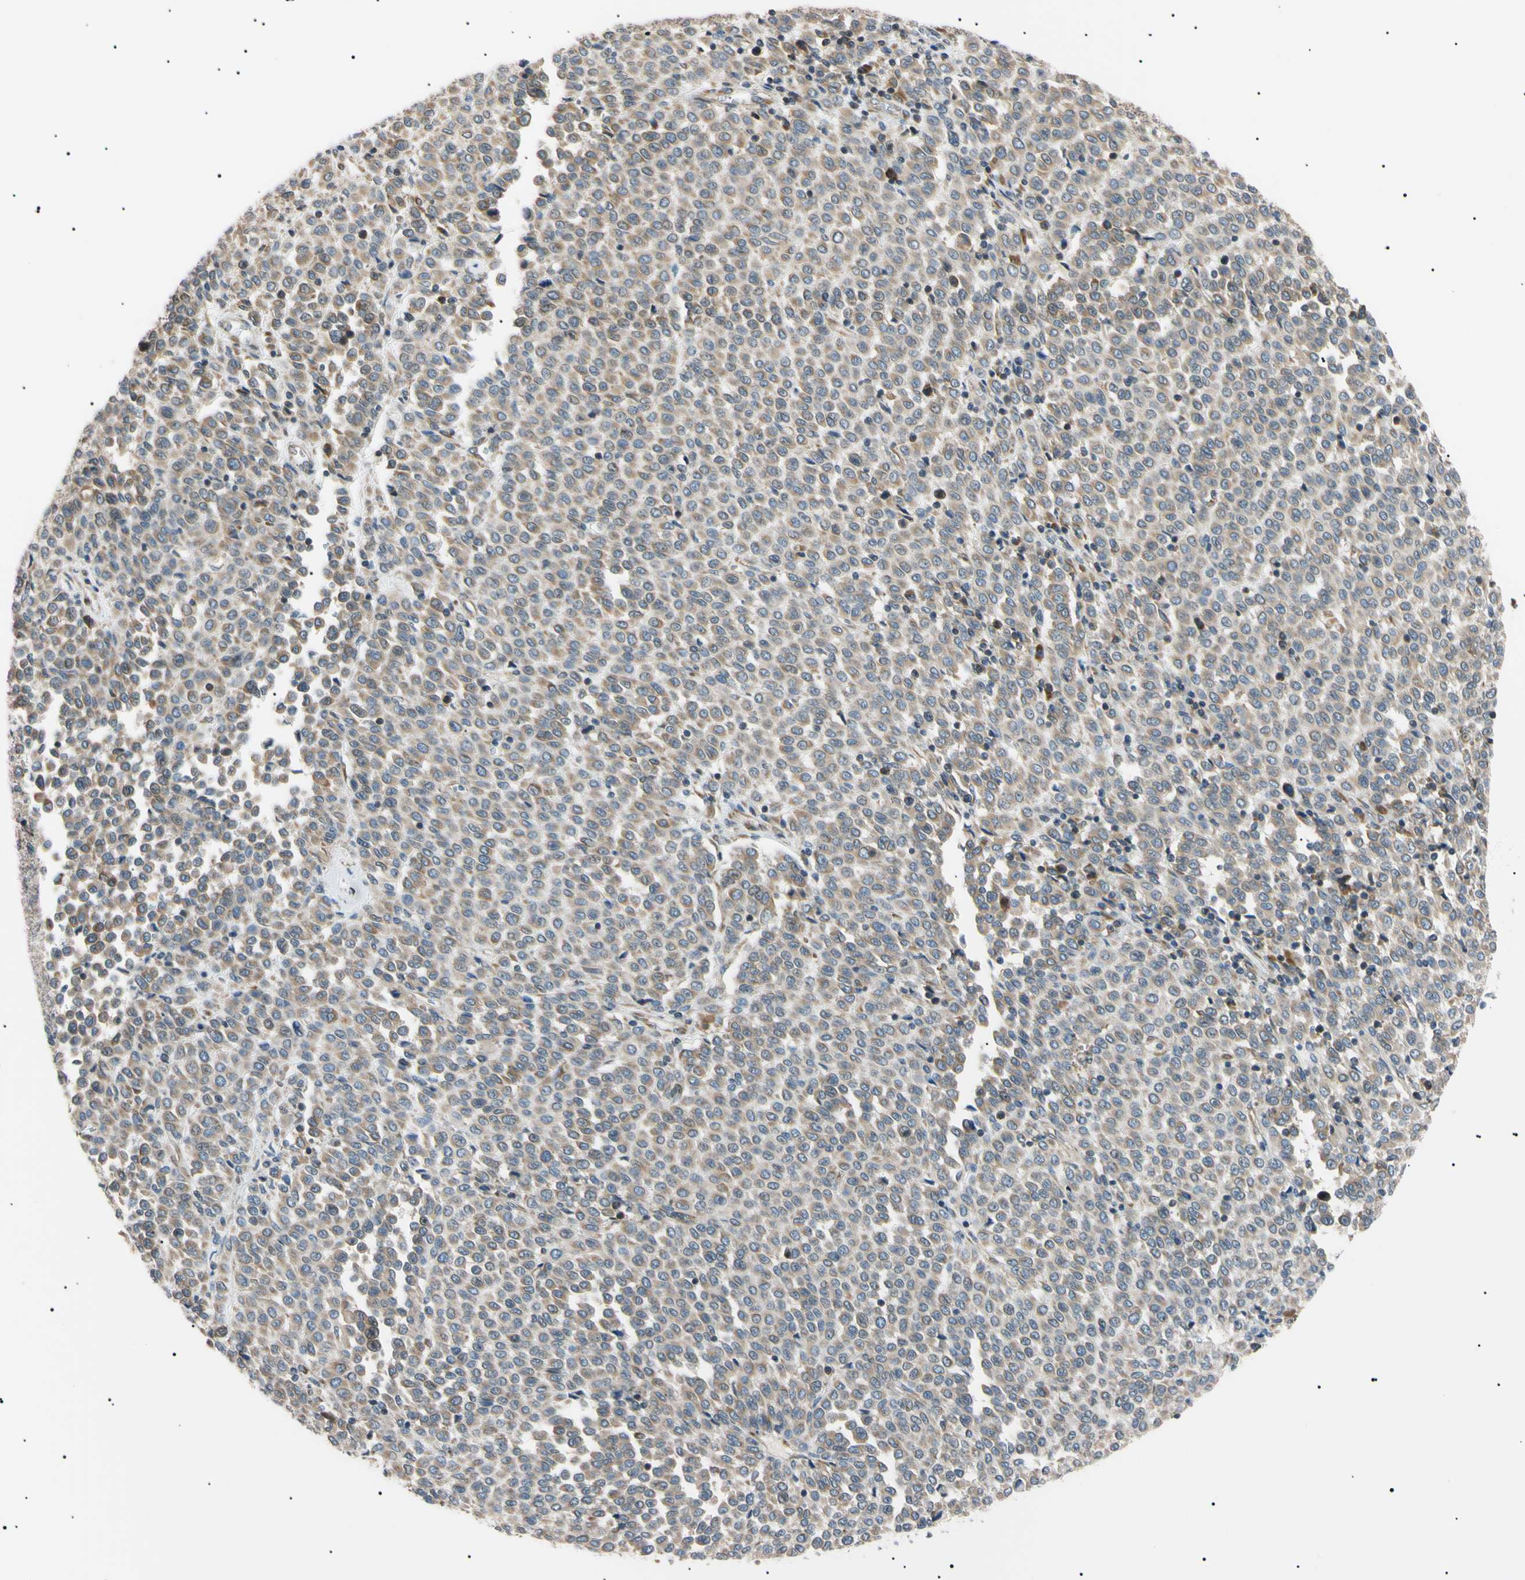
{"staining": {"intensity": "weak", "quantity": ">75%", "location": "cytoplasmic/membranous"}, "tissue": "melanoma", "cell_type": "Tumor cells", "image_type": "cancer", "snomed": [{"axis": "morphology", "description": "Malignant melanoma, Metastatic site"}, {"axis": "topography", "description": "Pancreas"}], "caption": "Immunohistochemical staining of melanoma displays low levels of weak cytoplasmic/membranous protein positivity in approximately >75% of tumor cells. (DAB = brown stain, brightfield microscopy at high magnification).", "gene": "VAPA", "patient": {"sex": "female", "age": 30}}